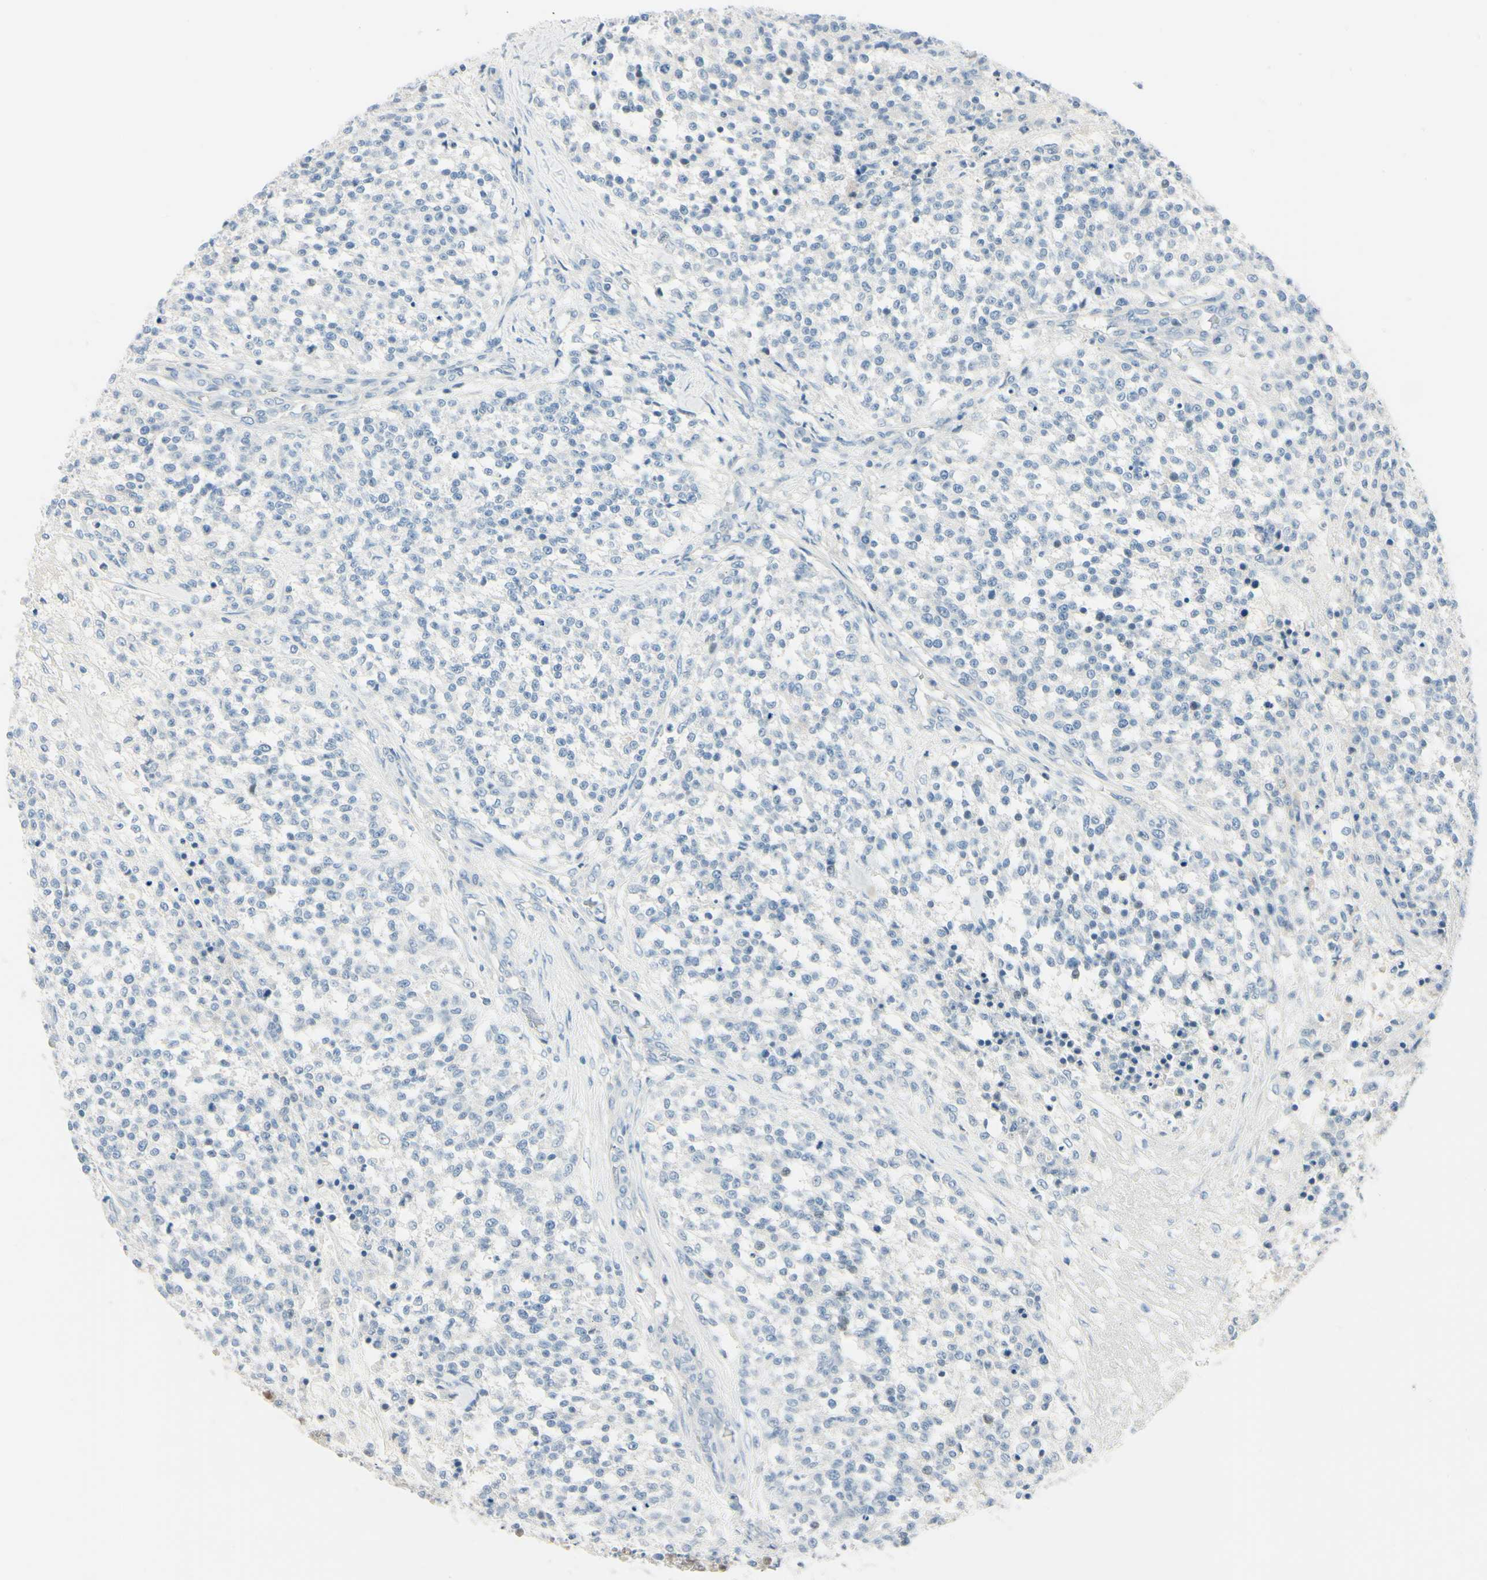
{"staining": {"intensity": "negative", "quantity": "none", "location": "none"}, "tissue": "testis cancer", "cell_type": "Tumor cells", "image_type": "cancer", "snomed": [{"axis": "morphology", "description": "Seminoma, NOS"}, {"axis": "topography", "description": "Testis"}], "caption": "An image of testis seminoma stained for a protein exhibits no brown staining in tumor cells.", "gene": "ASB9", "patient": {"sex": "male", "age": 59}}